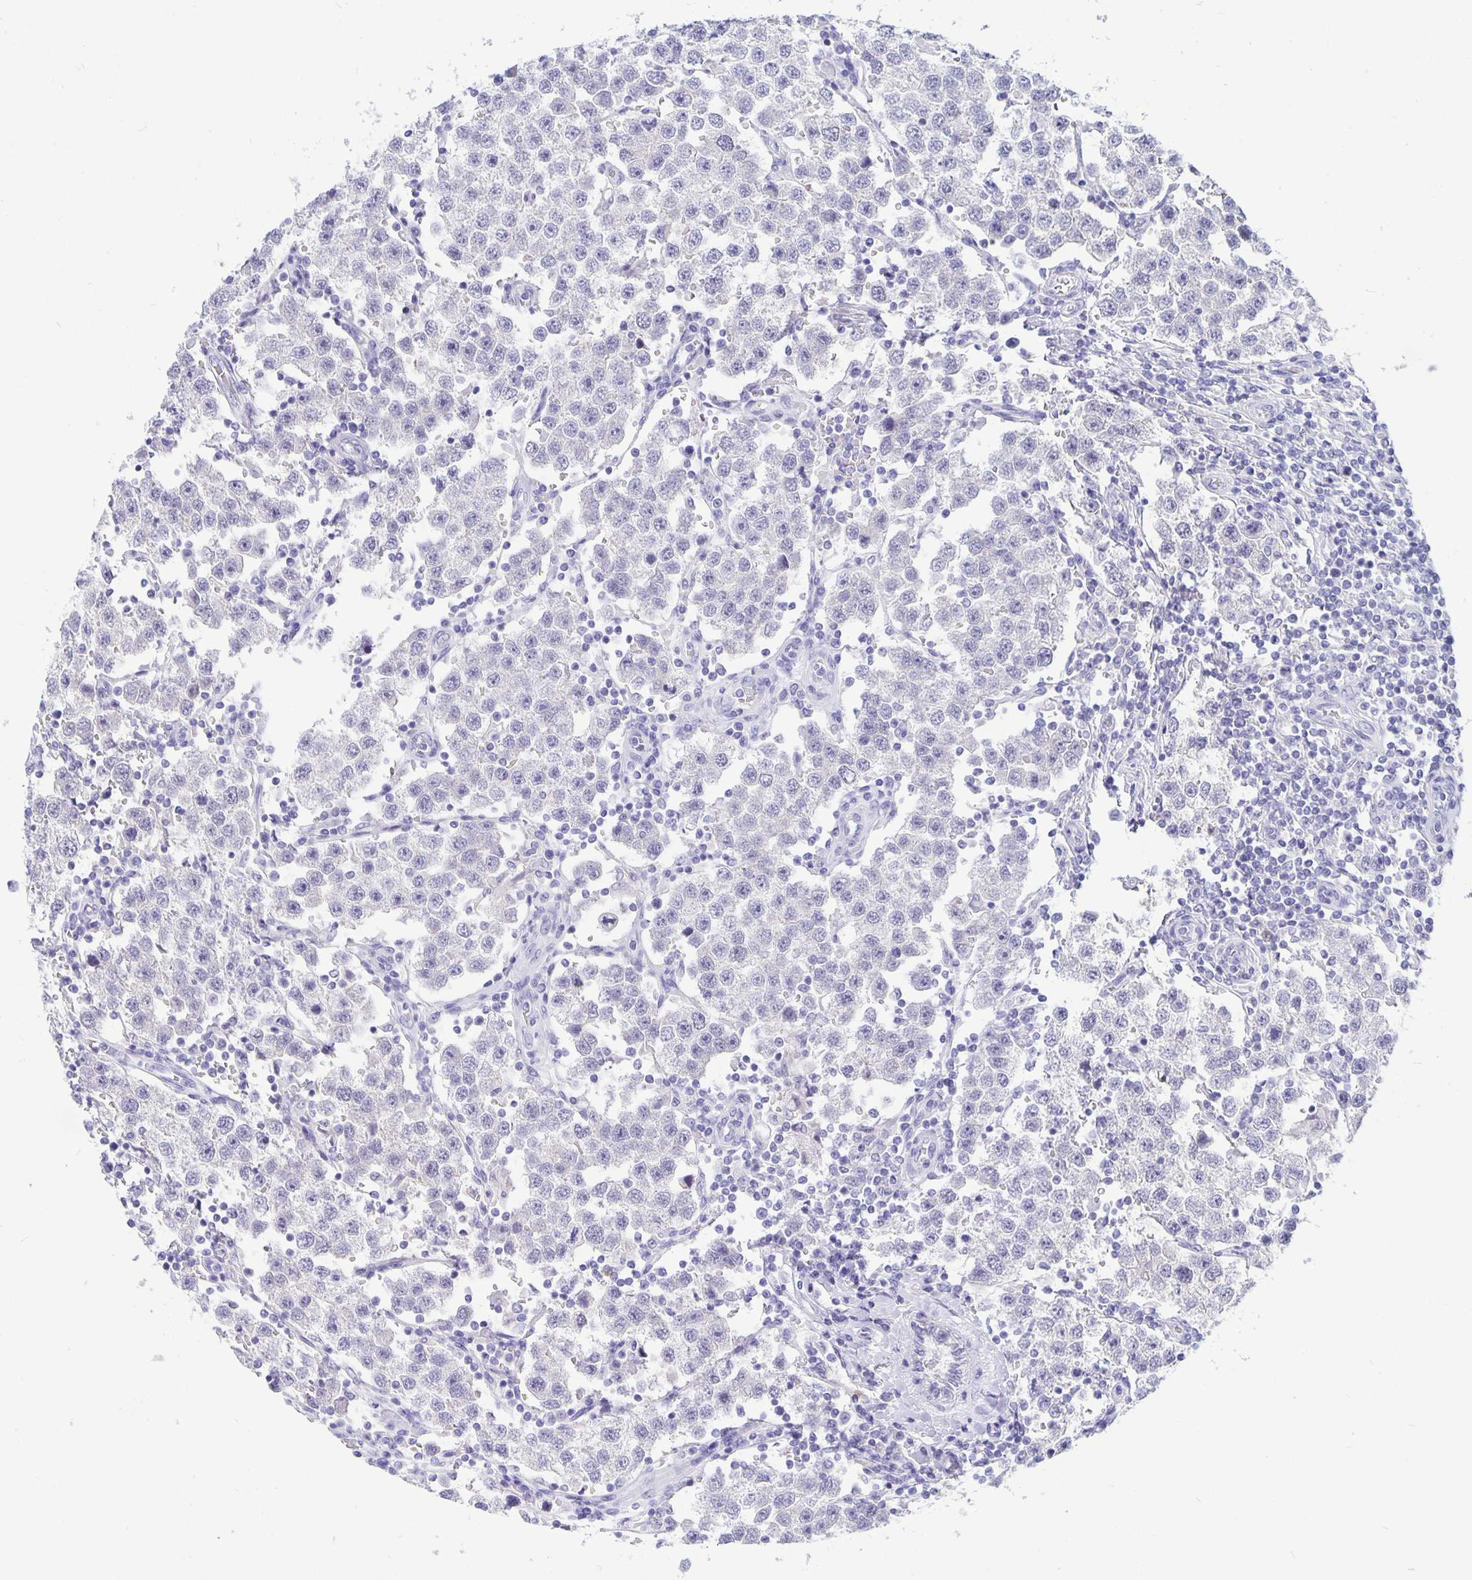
{"staining": {"intensity": "negative", "quantity": "none", "location": "none"}, "tissue": "testis cancer", "cell_type": "Tumor cells", "image_type": "cancer", "snomed": [{"axis": "morphology", "description": "Seminoma, NOS"}, {"axis": "topography", "description": "Testis"}], "caption": "Tumor cells are negative for brown protein staining in seminoma (testis).", "gene": "ERMN", "patient": {"sex": "male", "age": 37}}